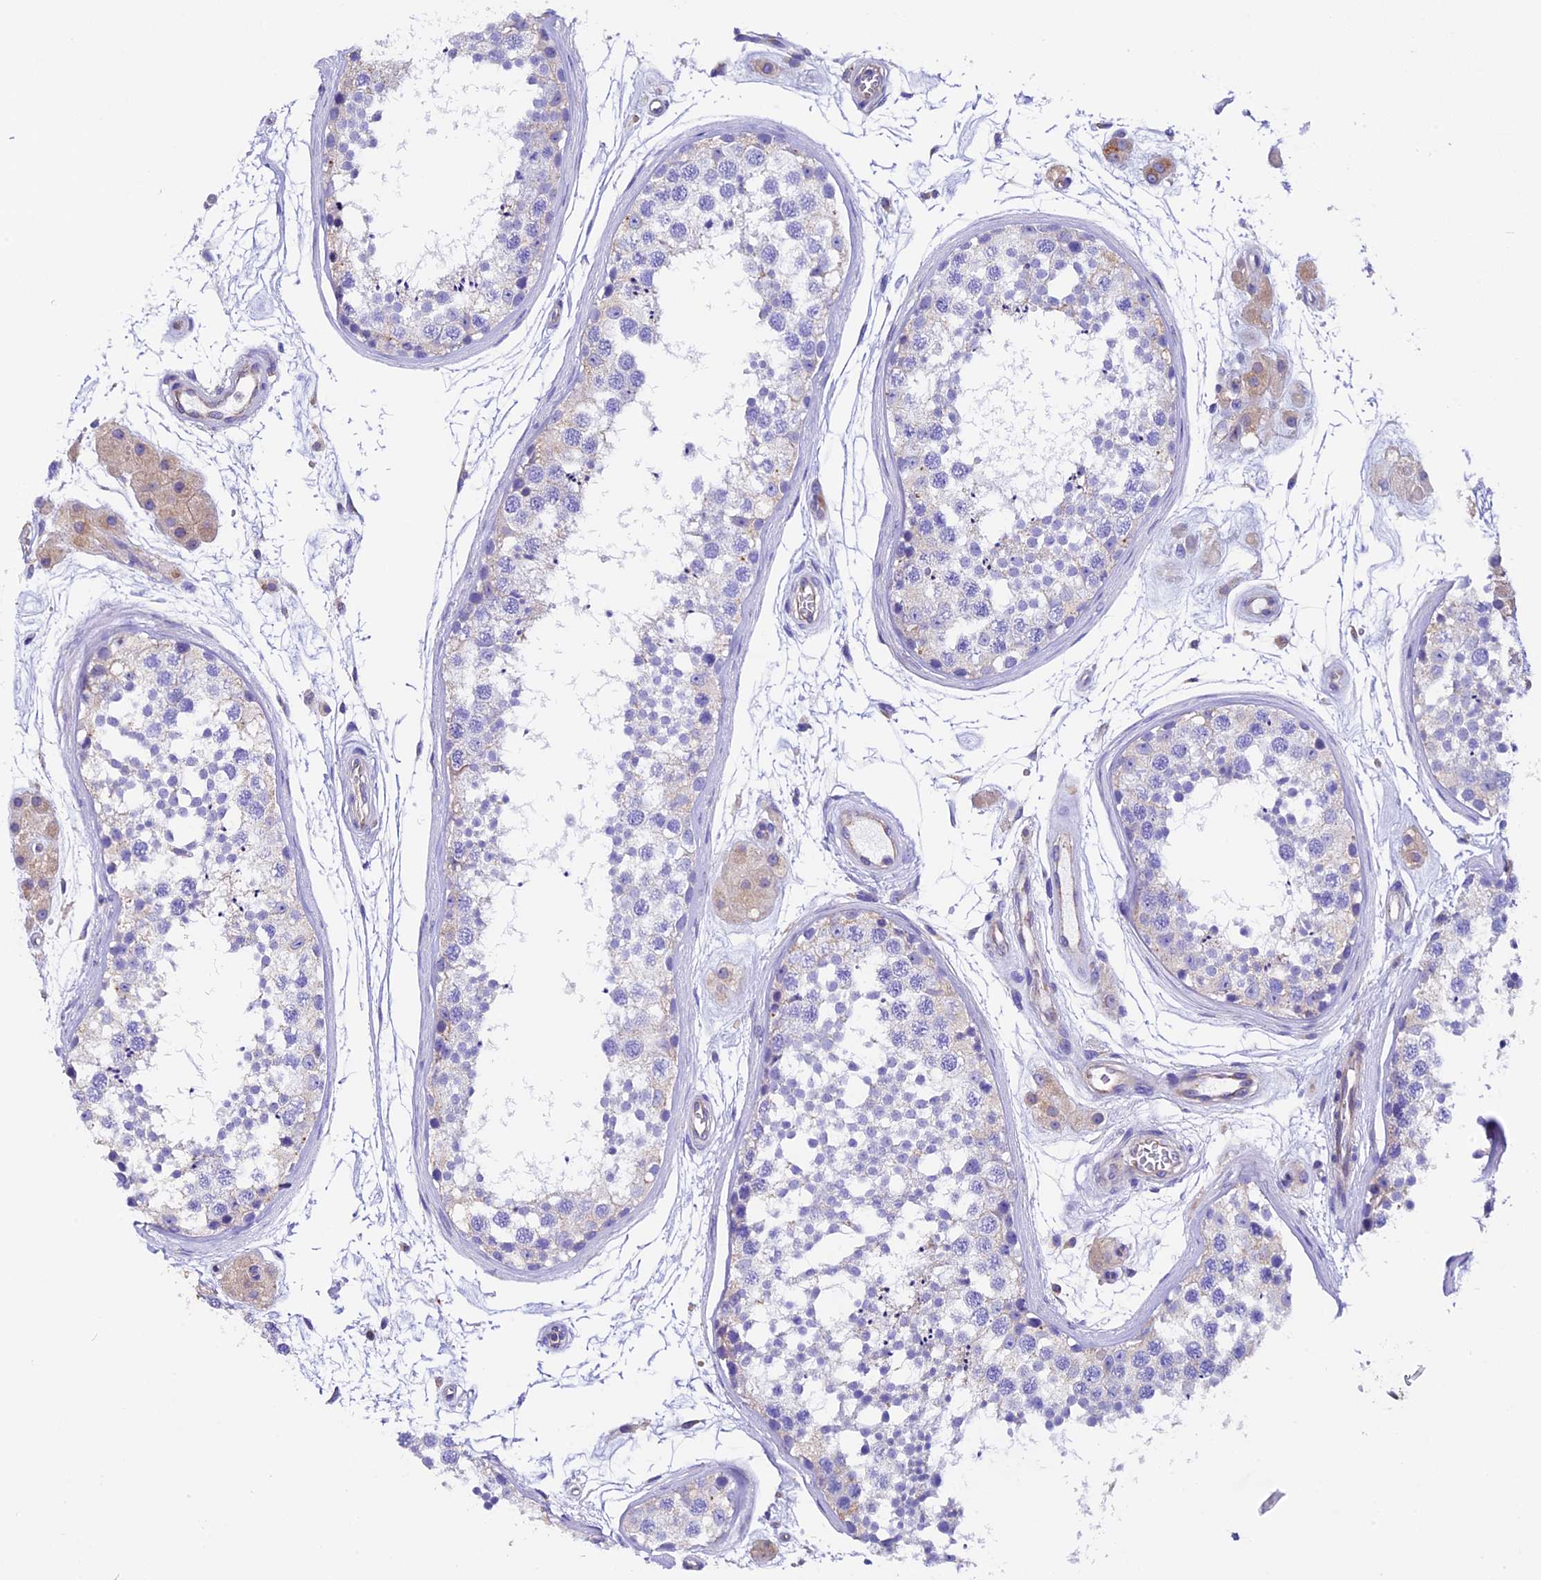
{"staining": {"intensity": "weak", "quantity": "<25%", "location": "cytoplasmic/membranous"}, "tissue": "testis", "cell_type": "Cells in seminiferous ducts", "image_type": "normal", "snomed": [{"axis": "morphology", "description": "Normal tissue, NOS"}, {"axis": "topography", "description": "Testis"}], "caption": "Testis was stained to show a protein in brown. There is no significant positivity in cells in seminiferous ducts. (Stains: DAB immunohistochemistry with hematoxylin counter stain, Microscopy: brightfield microscopy at high magnification).", "gene": "COMTD1", "patient": {"sex": "male", "age": 56}}